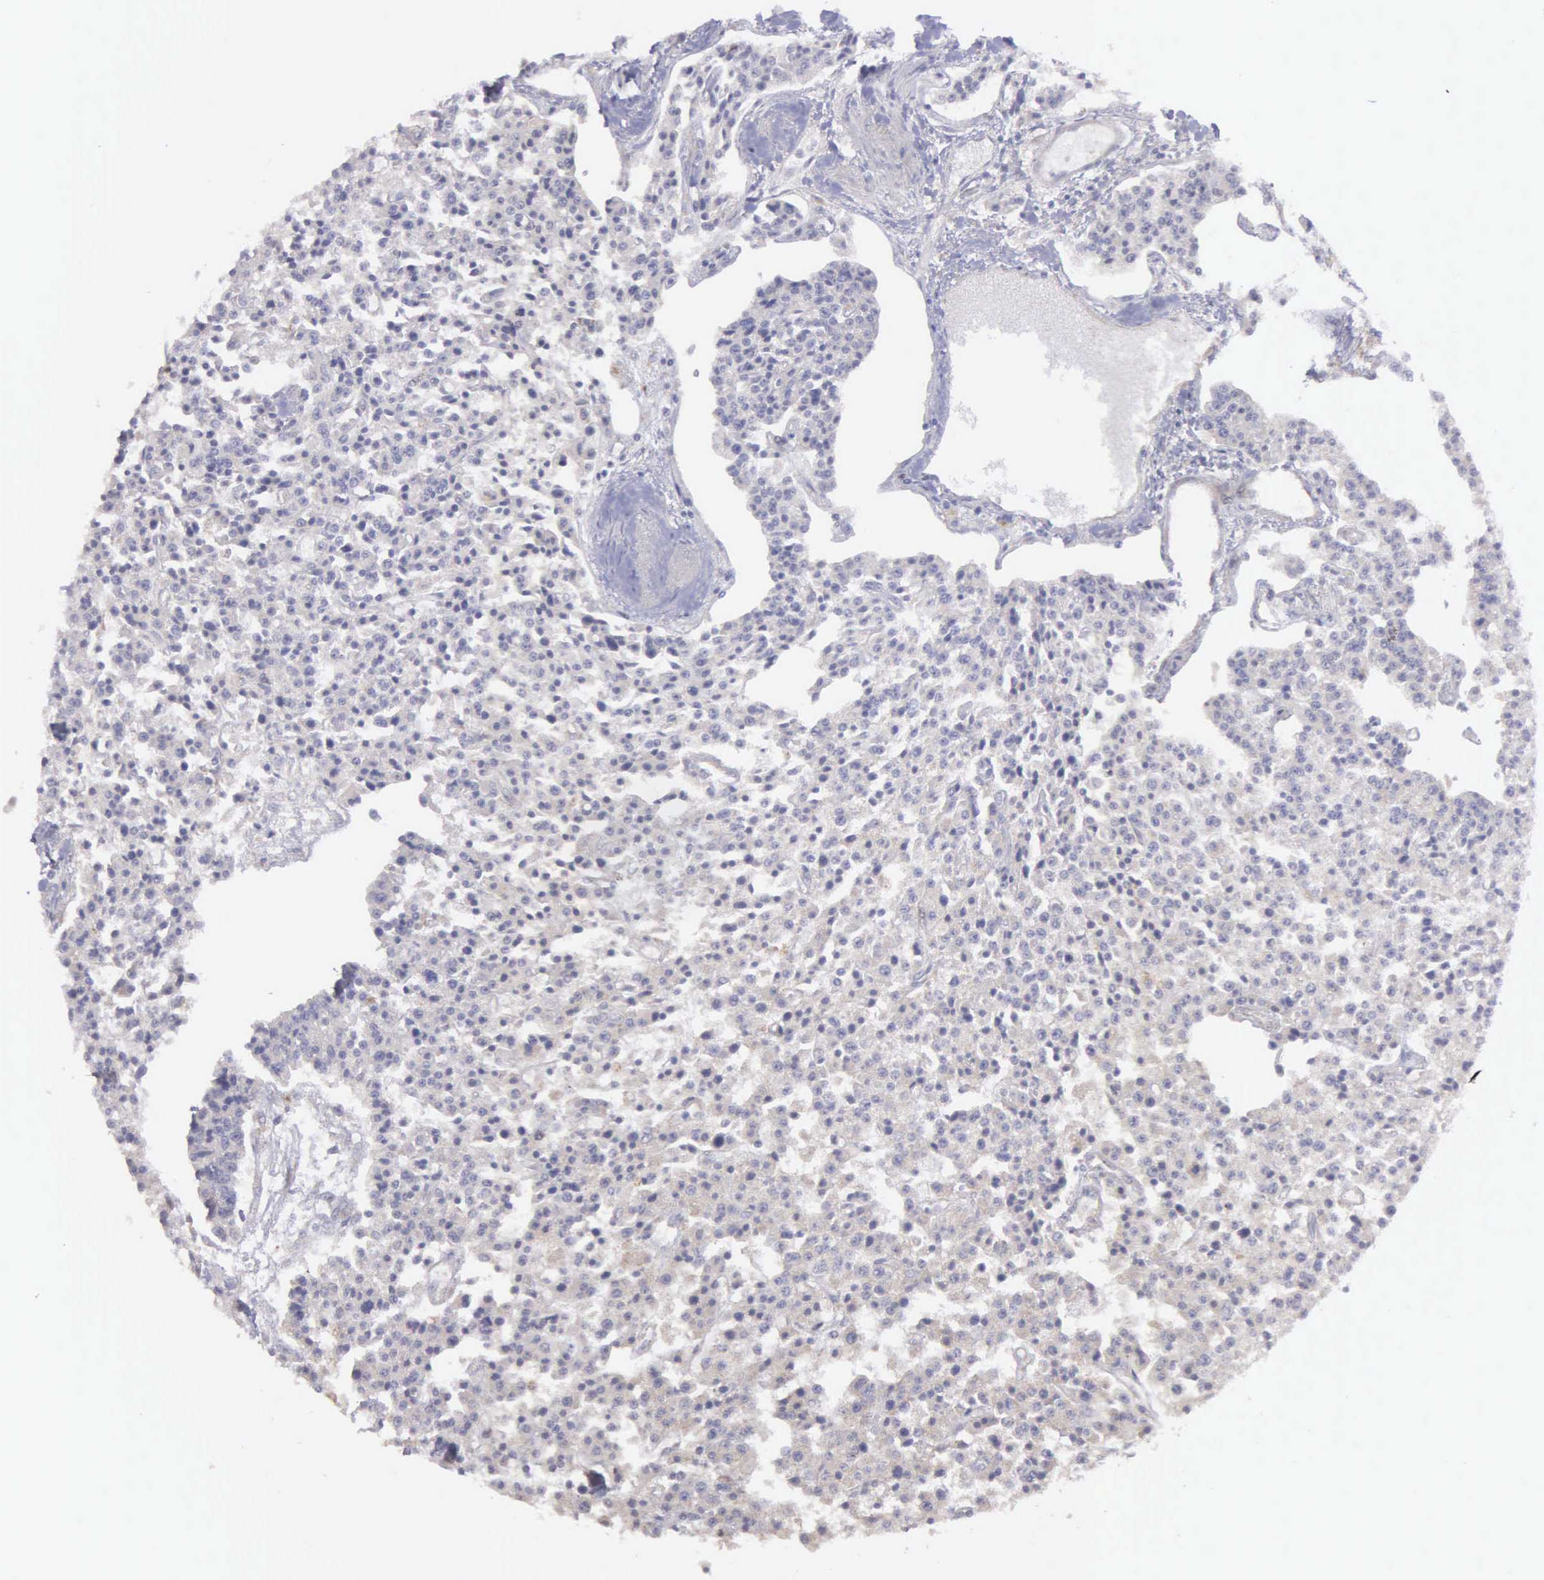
{"staining": {"intensity": "weak", "quantity": ">75%", "location": "cytoplasmic/membranous"}, "tissue": "carcinoid", "cell_type": "Tumor cells", "image_type": "cancer", "snomed": [{"axis": "morphology", "description": "Carcinoid, malignant, NOS"}, {"axis": "topography", "description": "Stomach"}], "caption": "Immunohistochemical staining of human malignant carcinoid displays low levels of weak cytoplasmic/membranous protein positivity in about >75% of tumor cells.", "gene": "RTL10", "patient": {"sex": "female", "age": 76}}